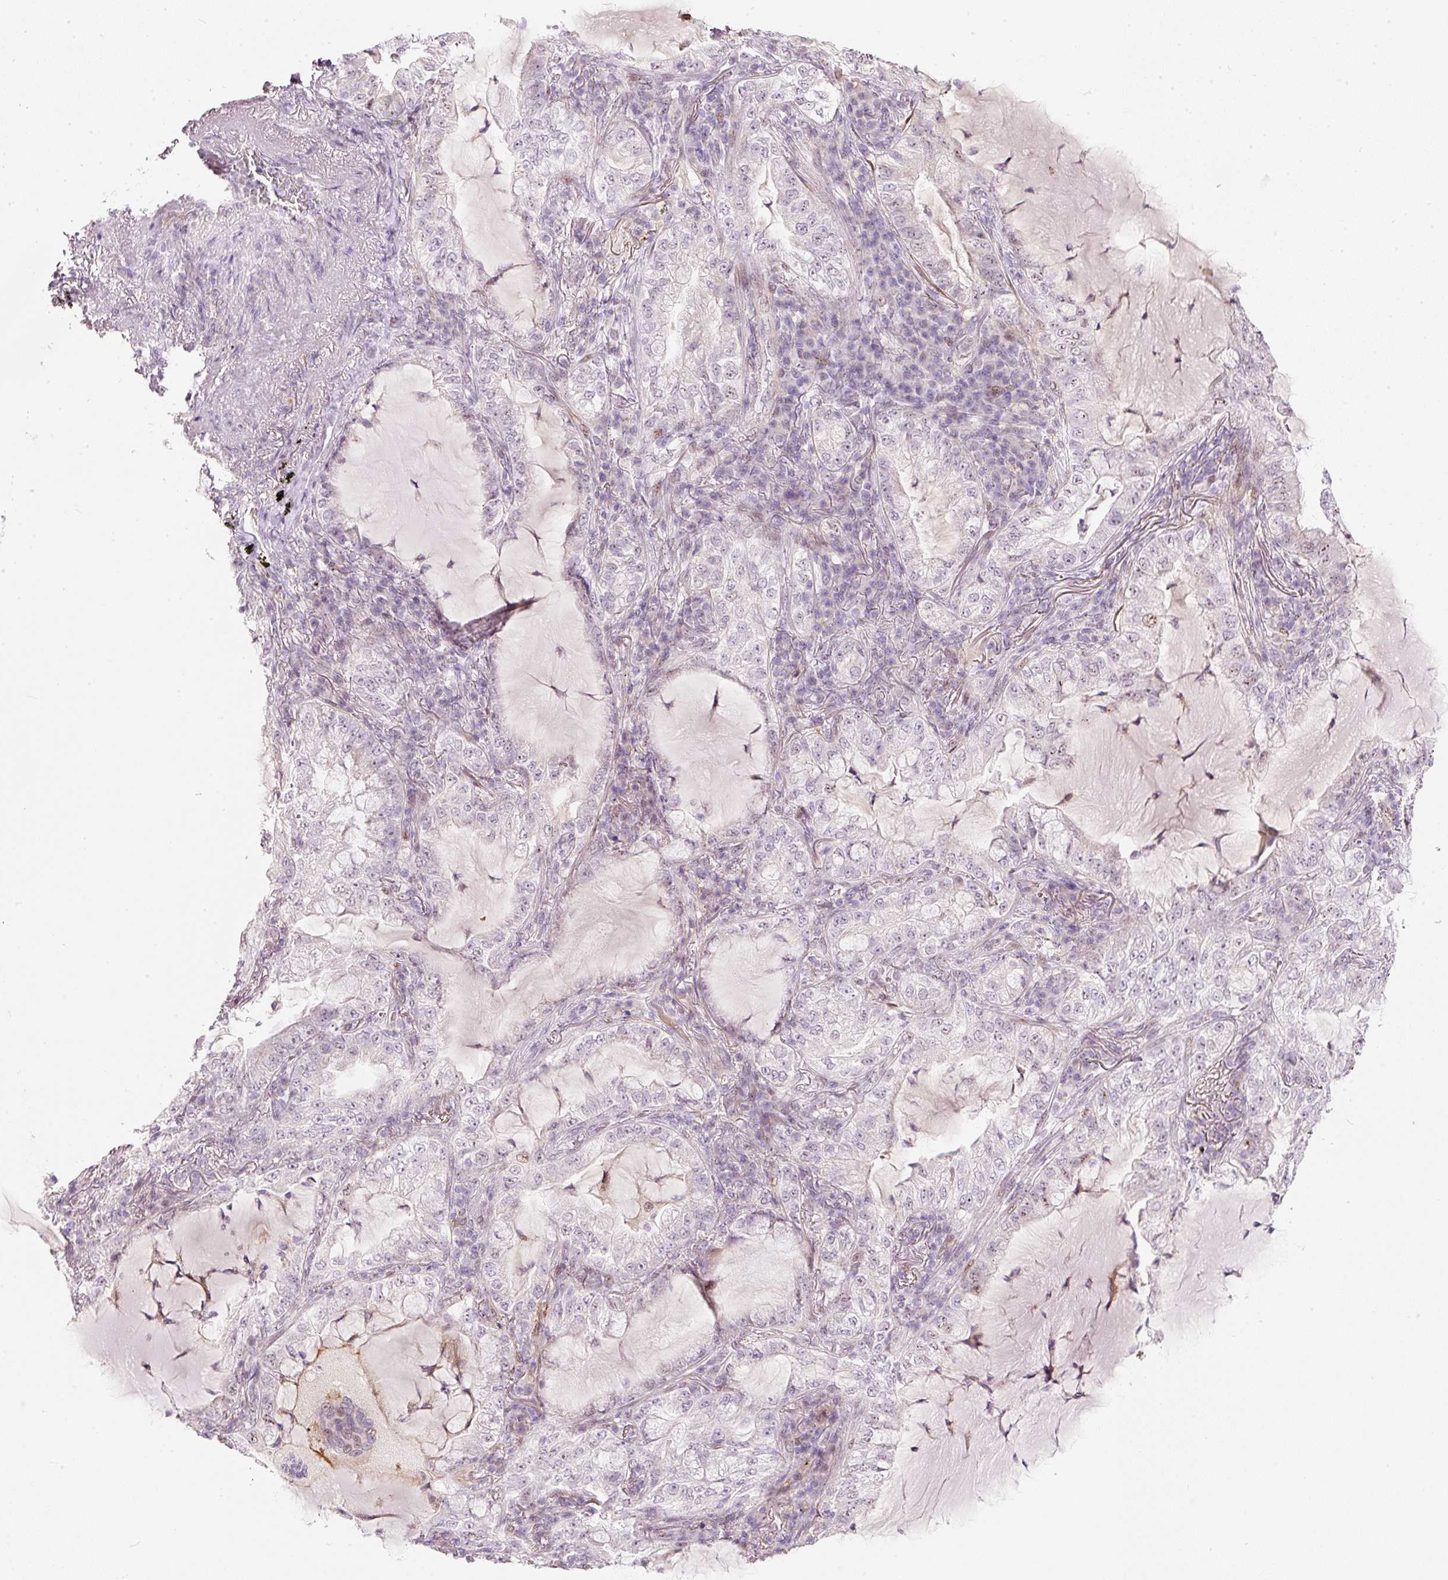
{"staining": {"intensity": "negative", "quantity": "none", "location": "none"}, "tissue": "lung cancer", "cell_type": "Tumor cells", "image_type": "cancer", "snomed": [{"axis": "morphology", "description": "Adenocarcinoma, NOS"}, {"axis": "topography", "description": "Lung"}], "caption": "Tumor cells show no significant protein staining in lung cancer. Brightfield microscopy of immunohistochemistry stained with DAB (3,3'-diaminobenzidine) (brown) and hematoxylin (blue), captured at high magnification.", "gene": "RNF39", "patient": {"sex": "female", "age": 73}}